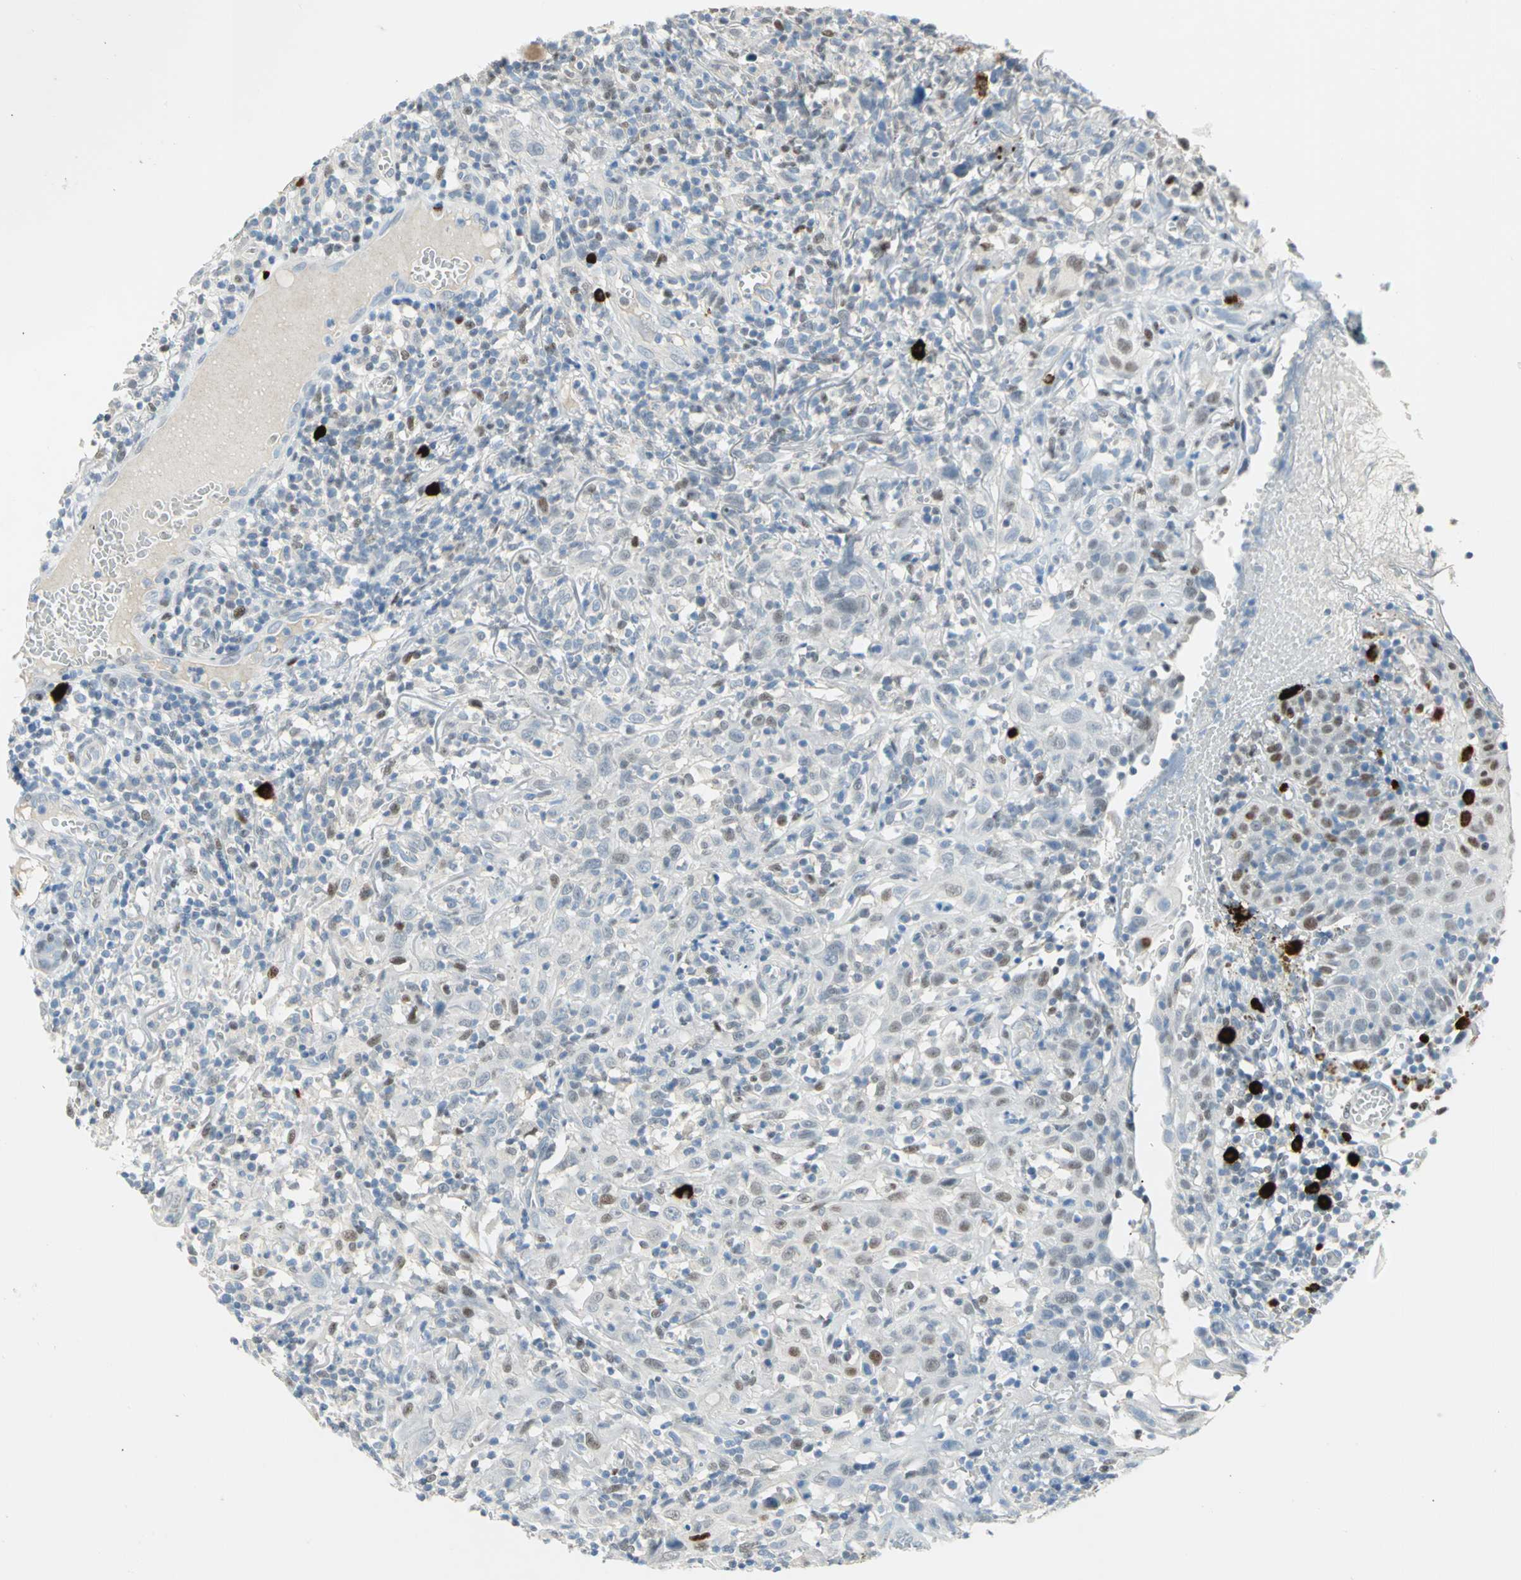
{"staining": {"intensity": "moderate", "quantity": "25%-75%", "location": "cytoplasmic/membranous"}, "tissue": "thyroid cancer", "cell_type": "Tumor cells", "image_type": "cancer", "snomed": [{"axis": "morphology", "description": "Carcinoma, NOS"}, {"axis": "topography", "description": "Thyroid gland"}], "caption": "This photomicrograph reveals immunohistochemistry staining of carcinoma (thyroid), with medium moderate cytoplasmic/membranous expression in approximately 25%-75% of tumor cells.", "gene": "NAB2", "patient": {"sex": "female", "age": 77}}